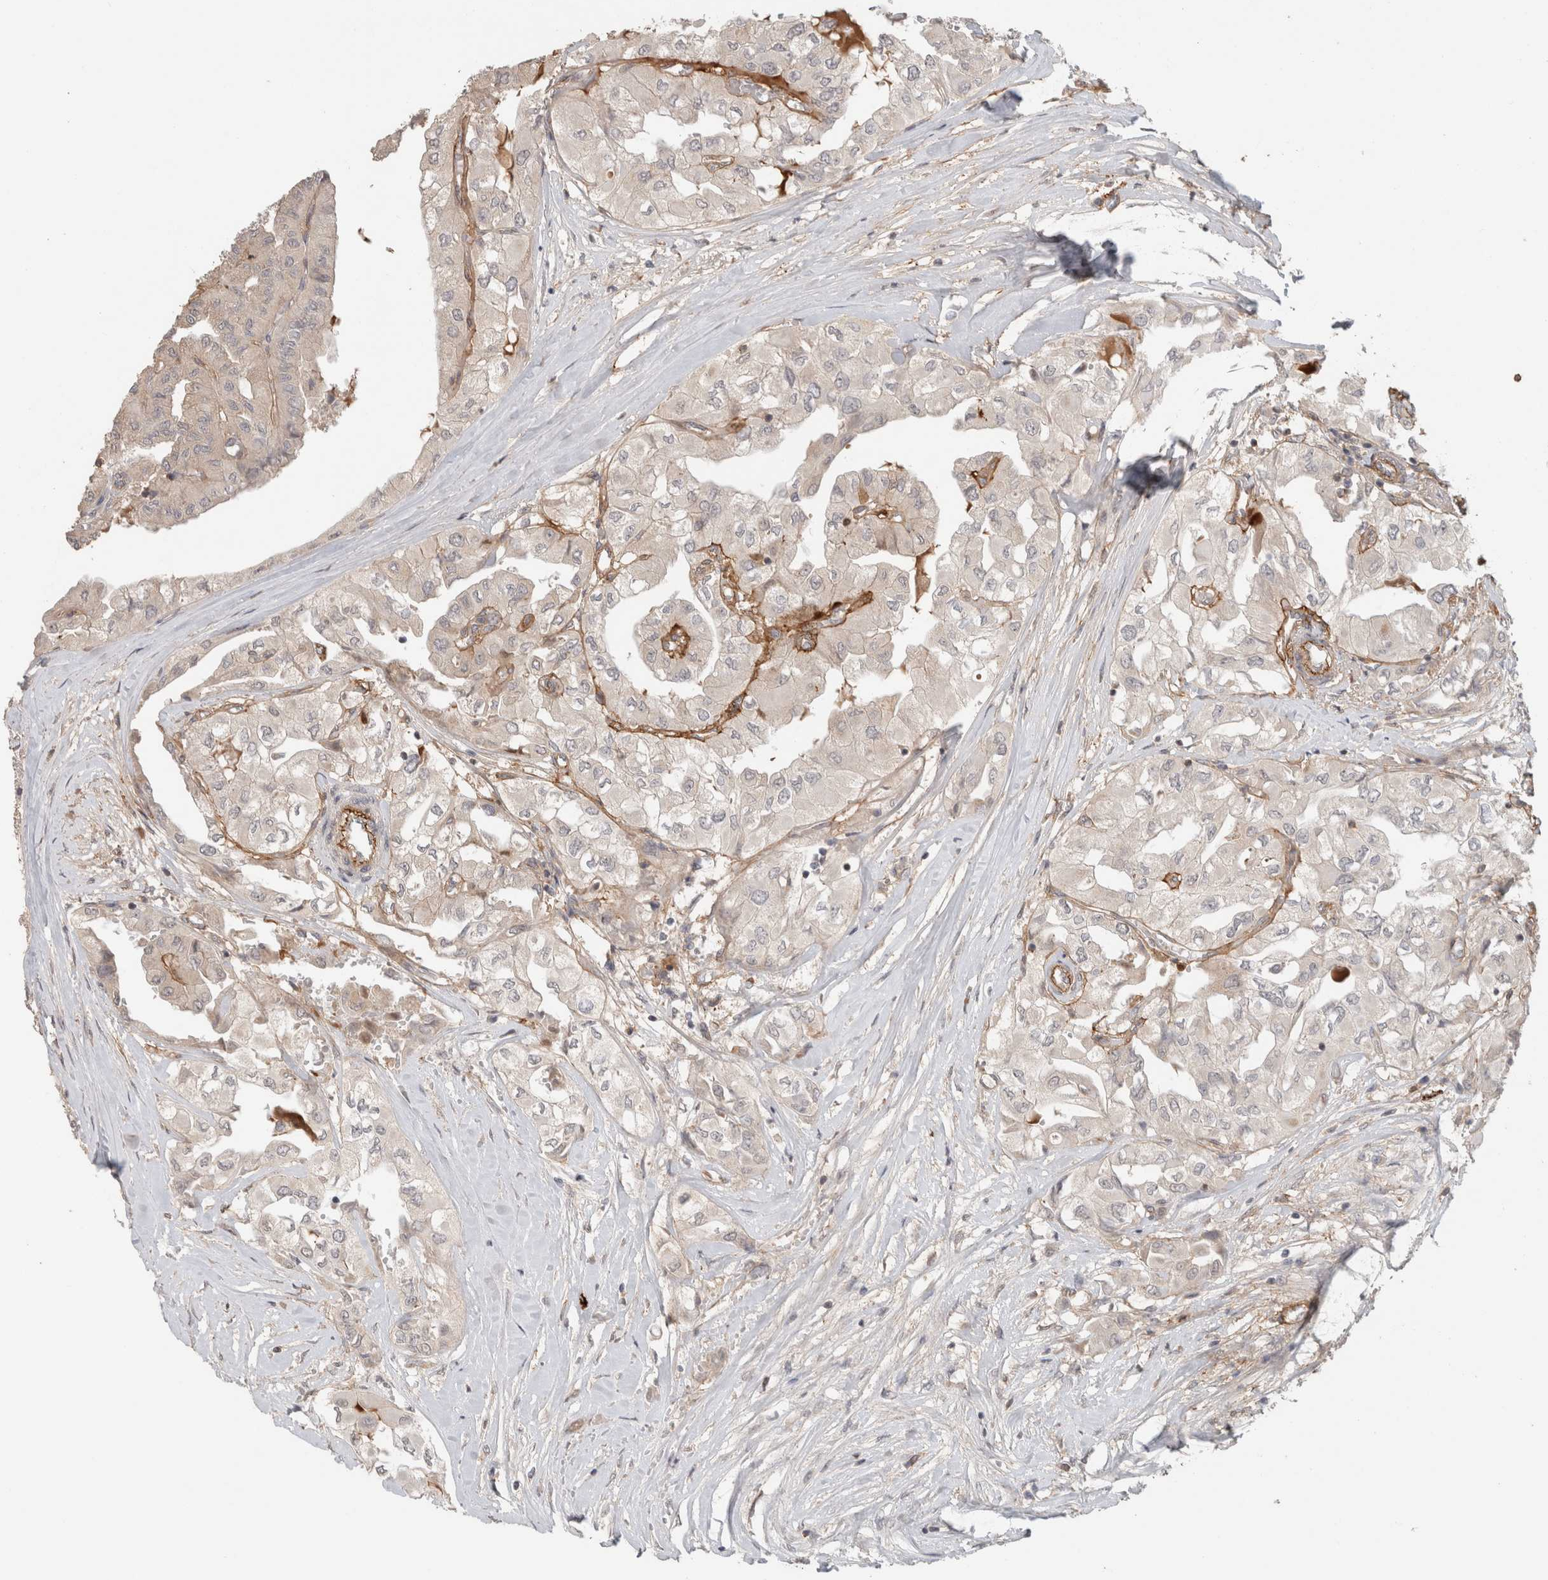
{"staining": {"intensity": "negative", "quantity": "none", "location": "none"}, "tissue": "thyroid cancer", "cell_type": "Tumor cells", "image_type": "cancer", "snomed": [{"axis": "morphology", "description": "Papillary adenocarcinoma, NOS"}, {"axis": "topography", "description": "Thyroid gland"}], "caption": "The IHC photomicrograph has no significant expression in tumor cells of thyroid papillary adenocarcinoma tissue.", "gene": "HSPG2", "patient": {"sex": "female", "age": 59}}